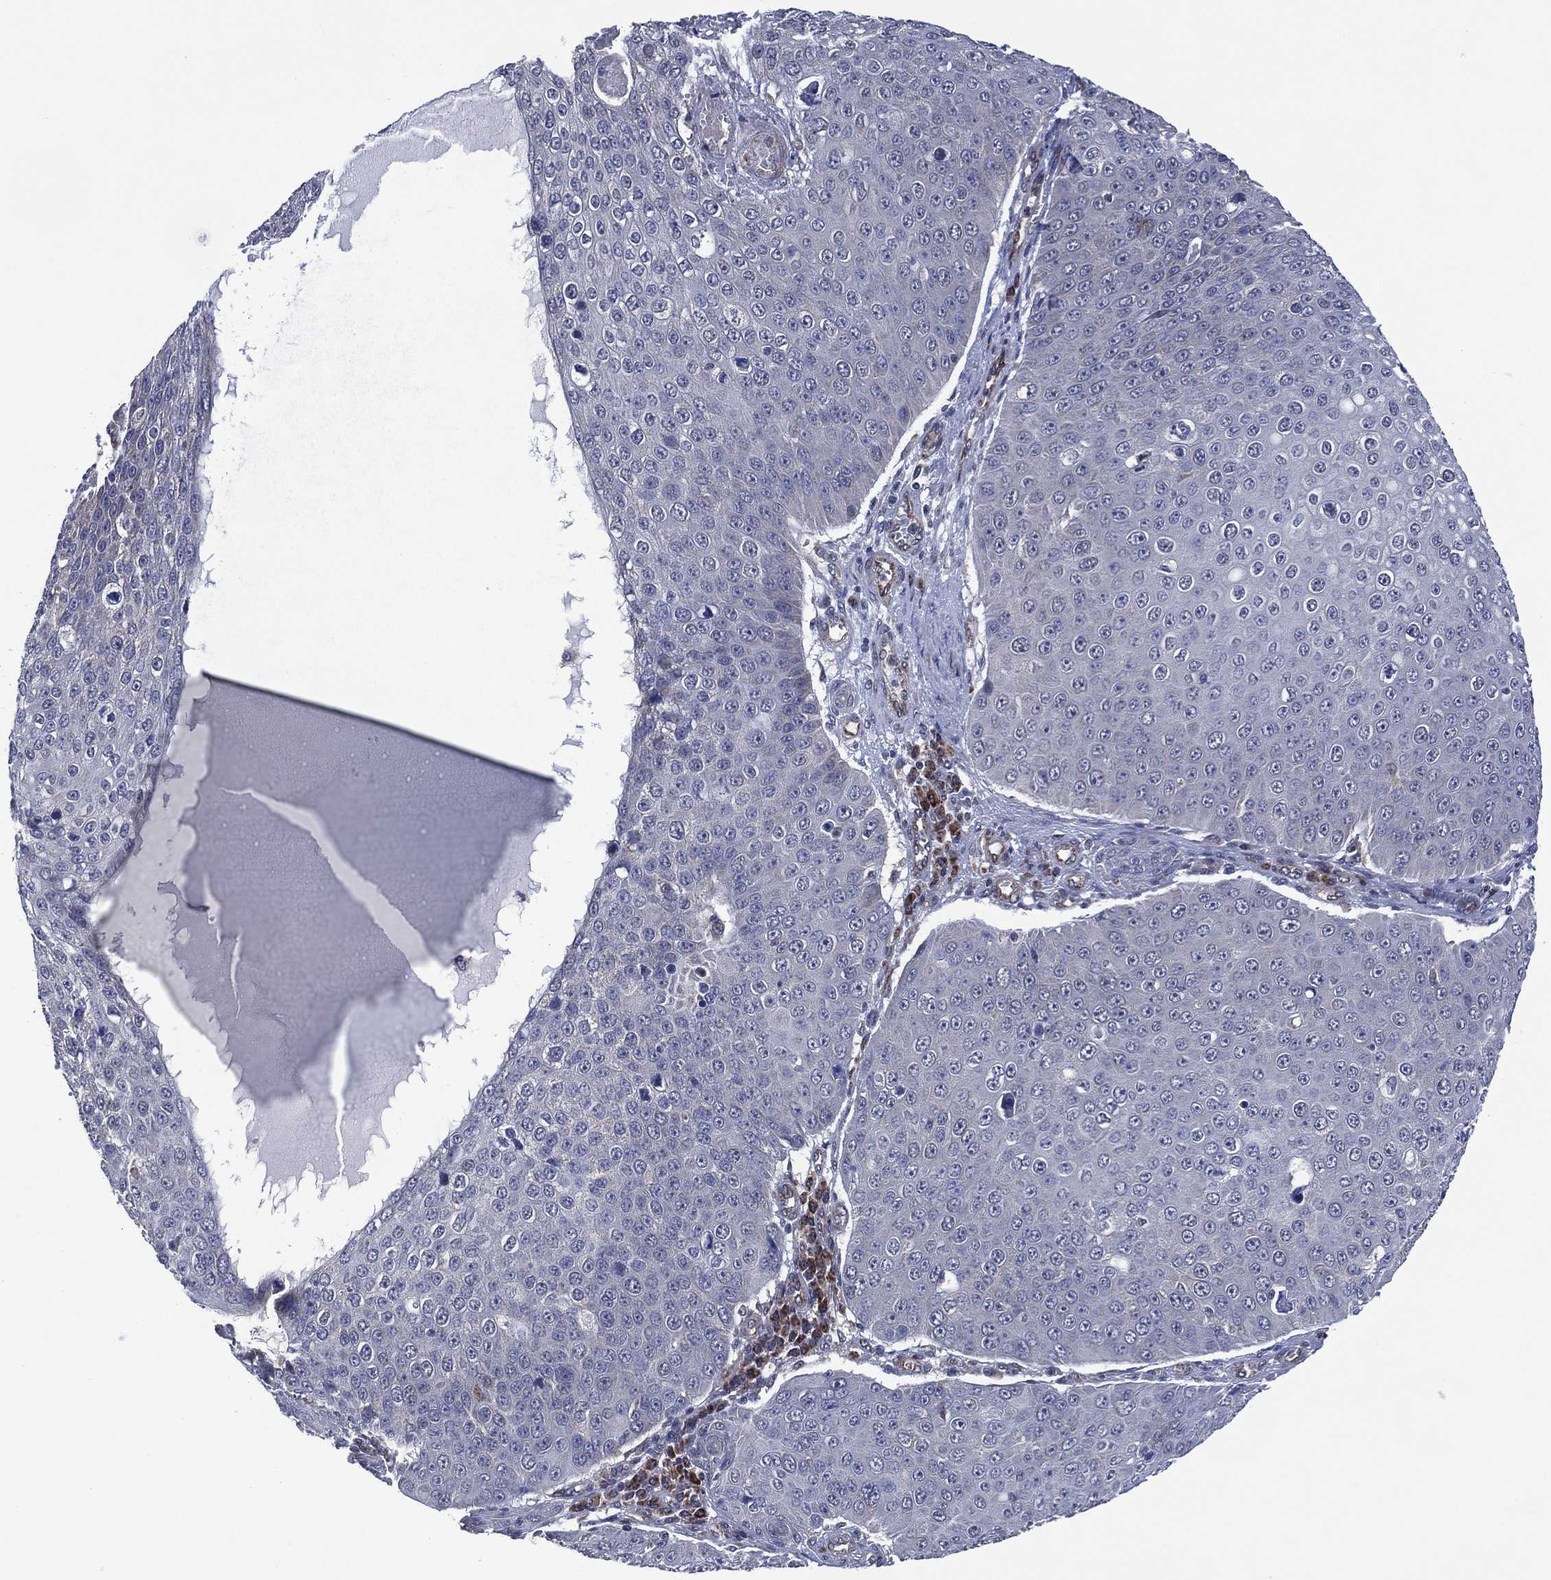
{"staining": {"intensity": "negative", "quantity": "none", "location": "none"}, "tissue": "skin cancer", "cell_type": "Tumor cells", "image_type": "cancer", "snomed": [{"axis": "morphology", "description": "Squamous cell carcinoma, NOS"}, {"axis": "topography", "description": "Skin"}], "caption": "This is an immunohistochemistry micrograph of human skin squamous cell carcinoma. There is no positivity in tumor cells.", "gene": "HTD2", "patient": {"sex": "male", "age": 71}}